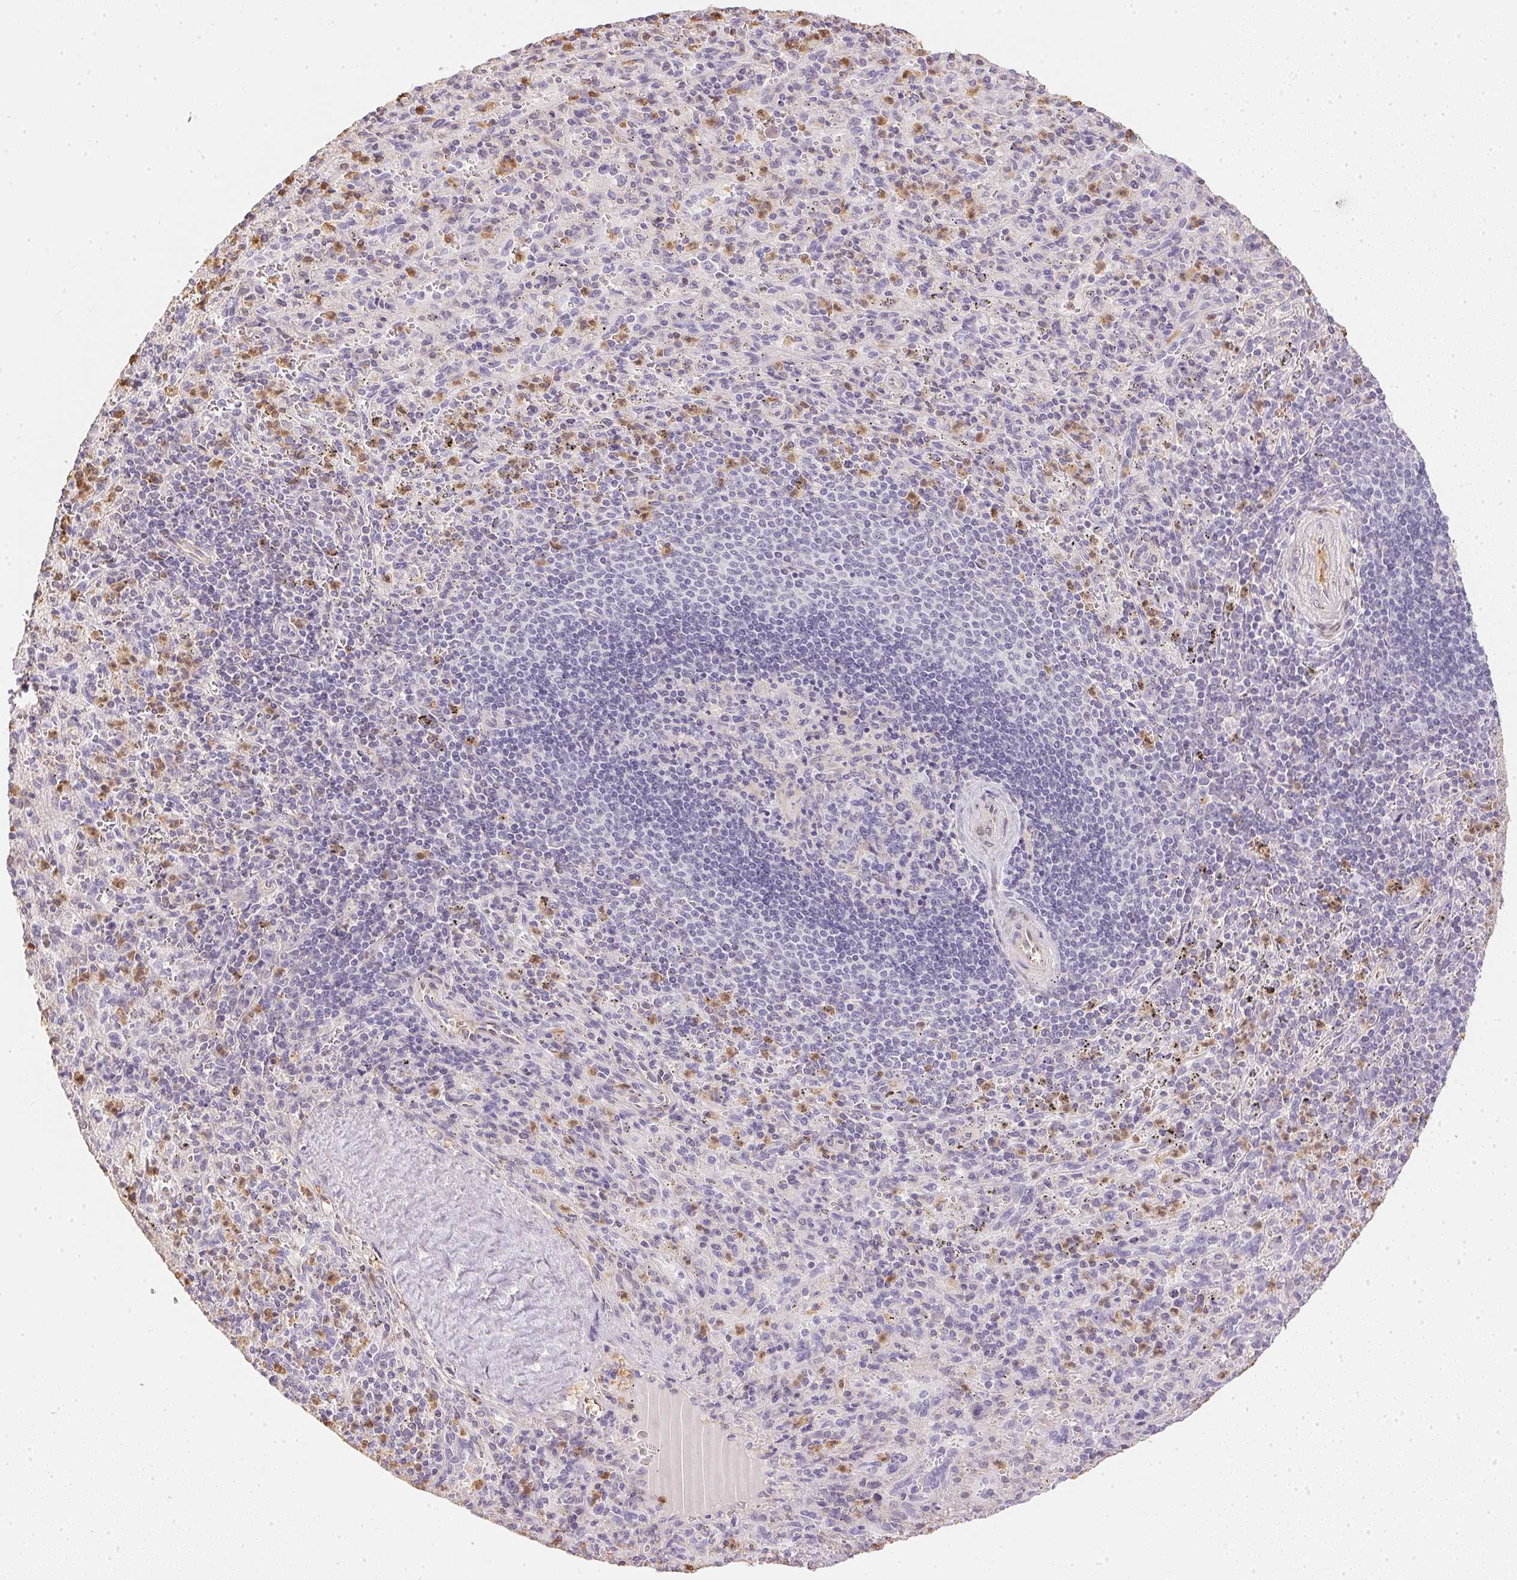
{"staining": {"intensity": "negative", "quantity": "none", "location": "none"}, "tissue": "spleen", "cell_type": "Cells in red pulp", "image_type": "normal", "snomed": [{"axis": "morphology", "description": "Normal tissue, NOS"}, {"axis": "topography", "description": "Spleen"}], "caption": "Protein analysis of benign spleen shows no significant expression in cells in red pulp.", "gene": "S100A3", "patient": {"sex": "male", "age": 57}}